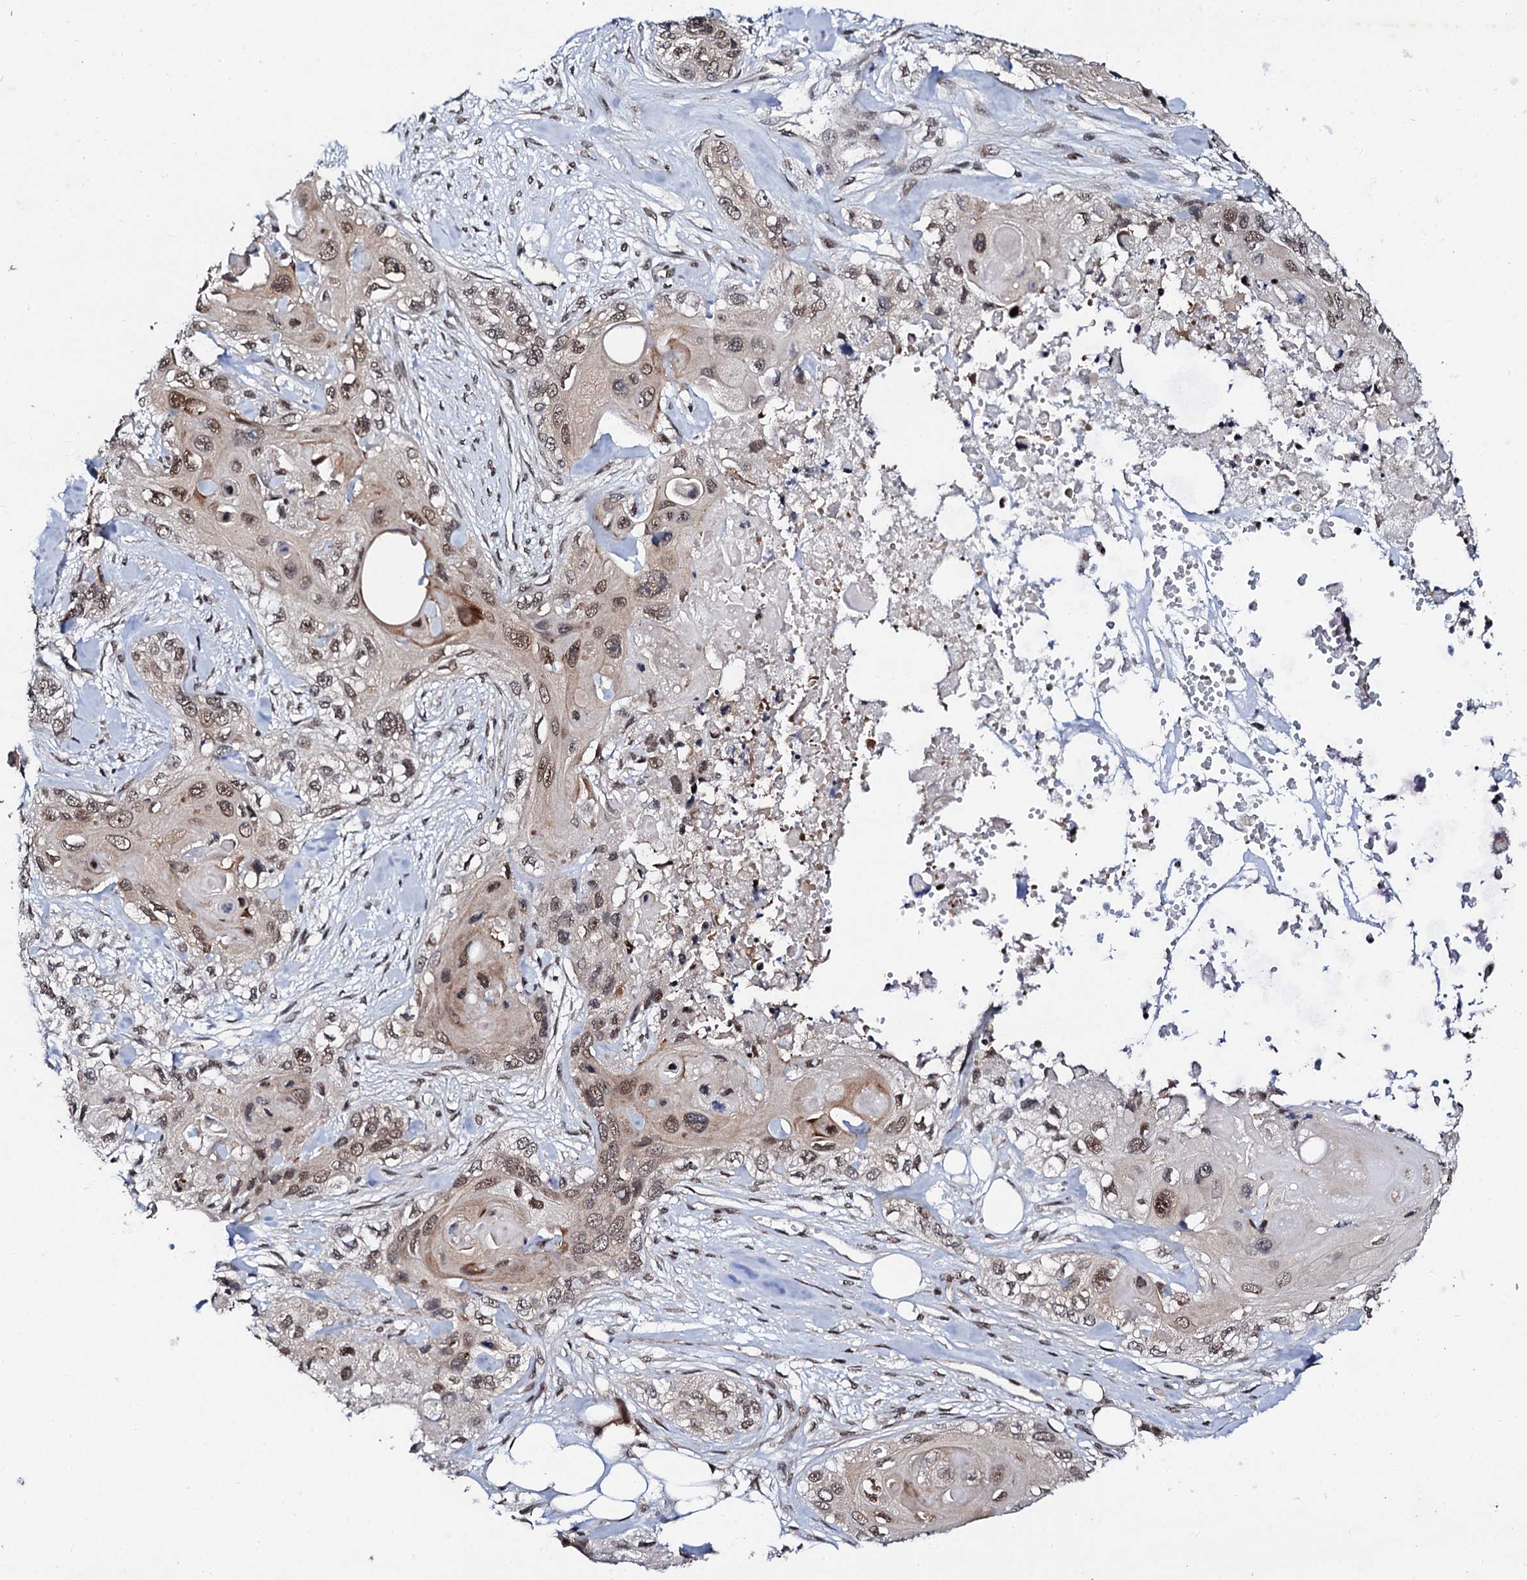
{"staining": {"intensity": "moderate", "quantity": ">75%", "location": "nuclear"}, "tissue": "skin cancer", "cell_type": "Tumor cells", "image_type": "cancer", "snomed": [{"axis": "morphology", "description": "Normal tissue, NOS"}, {"axis": "morphology", "description": "Squamous cell carcinoma, NOS"}, {"axis": "topography", "description": "Skin"}], "caption": "Skin cancer was stained to show a protein in brown. There is medium levels of moderate nuclear positivity in about >75% of tumor cells. (Stains: DAB (3,3'-diaminobenzidine) in brown, nuclei in blue, Microscopy: brightfield microscopy at high magnification).", "gene": "CSTF3", "patient": {"sex": "male", "age": 72}}